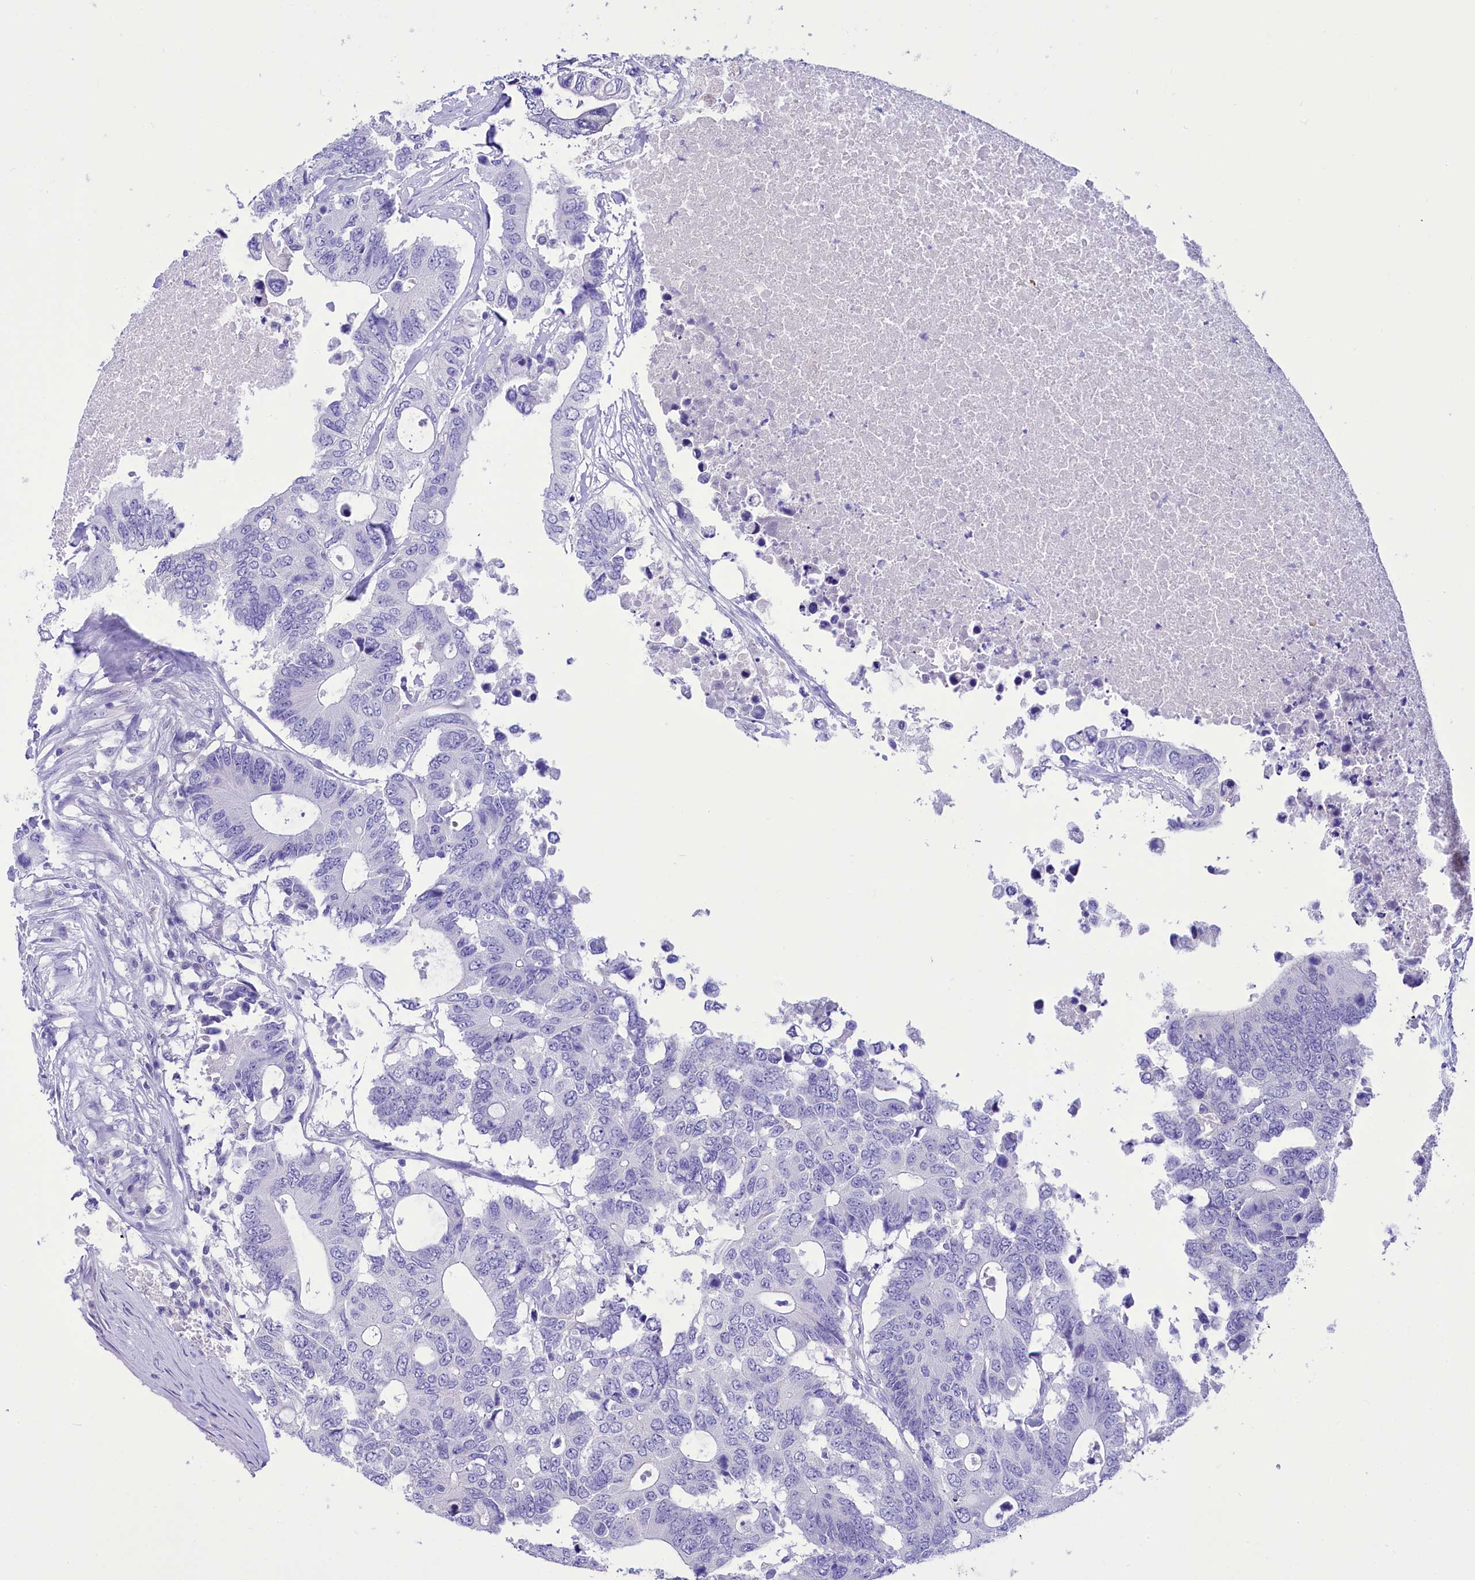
{"staining": {"intensity": "negative", "quantity": "none", "location": "none"}, "tissue": "colorectal cancer", "cell_type": "Tumor cells", "image_type": "cancer", "snomed": [{"axis": "morphology", "description": "Adenocarcinoma, NOS"}, {"axis": "topography", "description": "Colon"}], "caption": "Immunohistochemical staining of colorectal adenocarcinoma shows no significant staining in tumor cells.", "gene": "TTC36", "patient": {"sex": "male", "age": 71}}